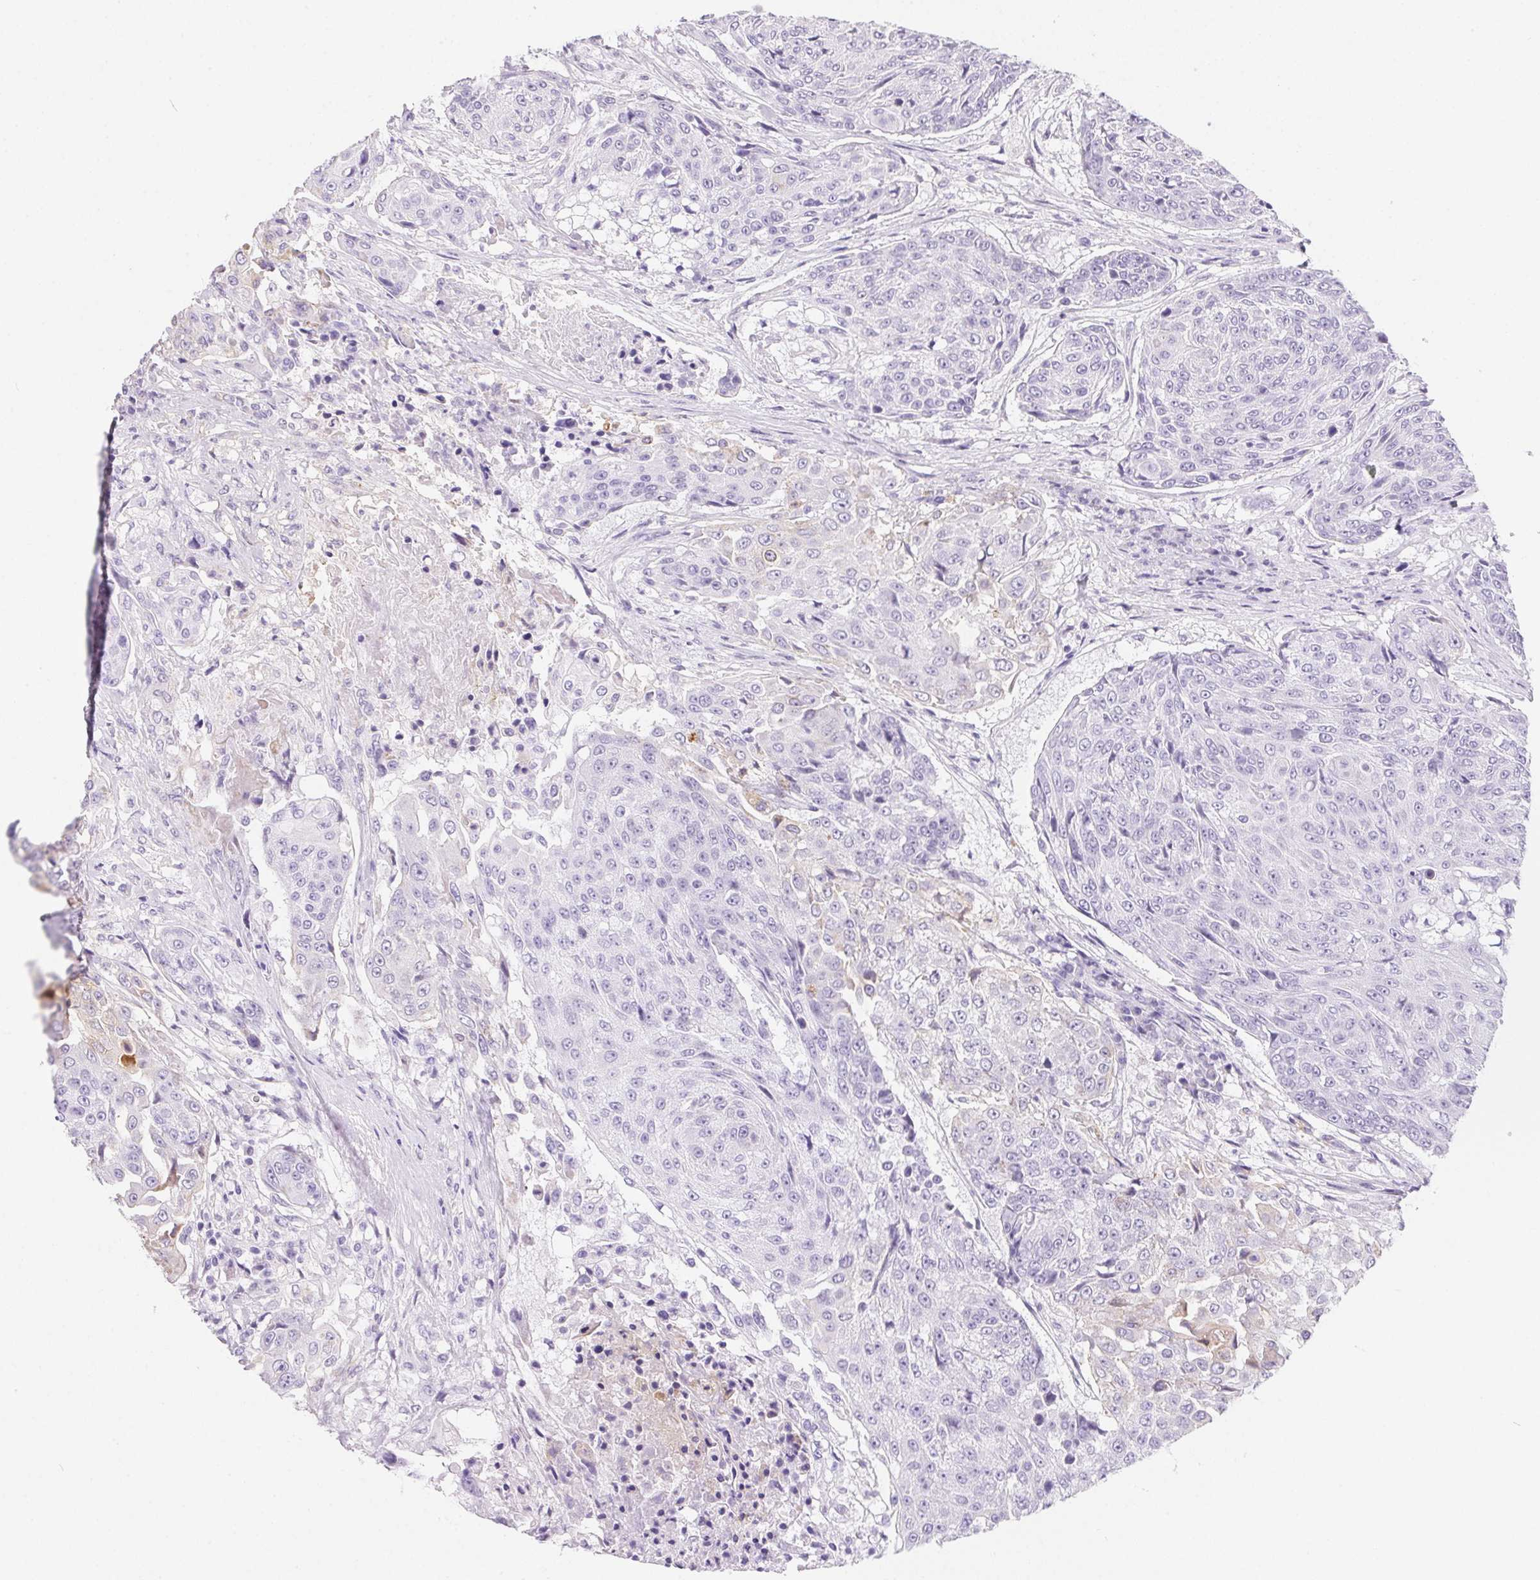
{"staining": {"intensity": "negative", "quantity": "none", "location": "none"}, "tissue": "urothelial cancer", "cell_type": "Tumor cells", "image_type": "cancer", "snomed": [{"axis": "morphology", "description": "Urothelial carcinoma, High grade"}, {"axis": "topography", "description": "Urinary bladder"}], "caption": "IHC of urothelial cancer demonstrates no staining in tumor cells. Nuclei are stained in blue.", "gene": "AQP5", "patient": {"sex": "female", "age": 63}}